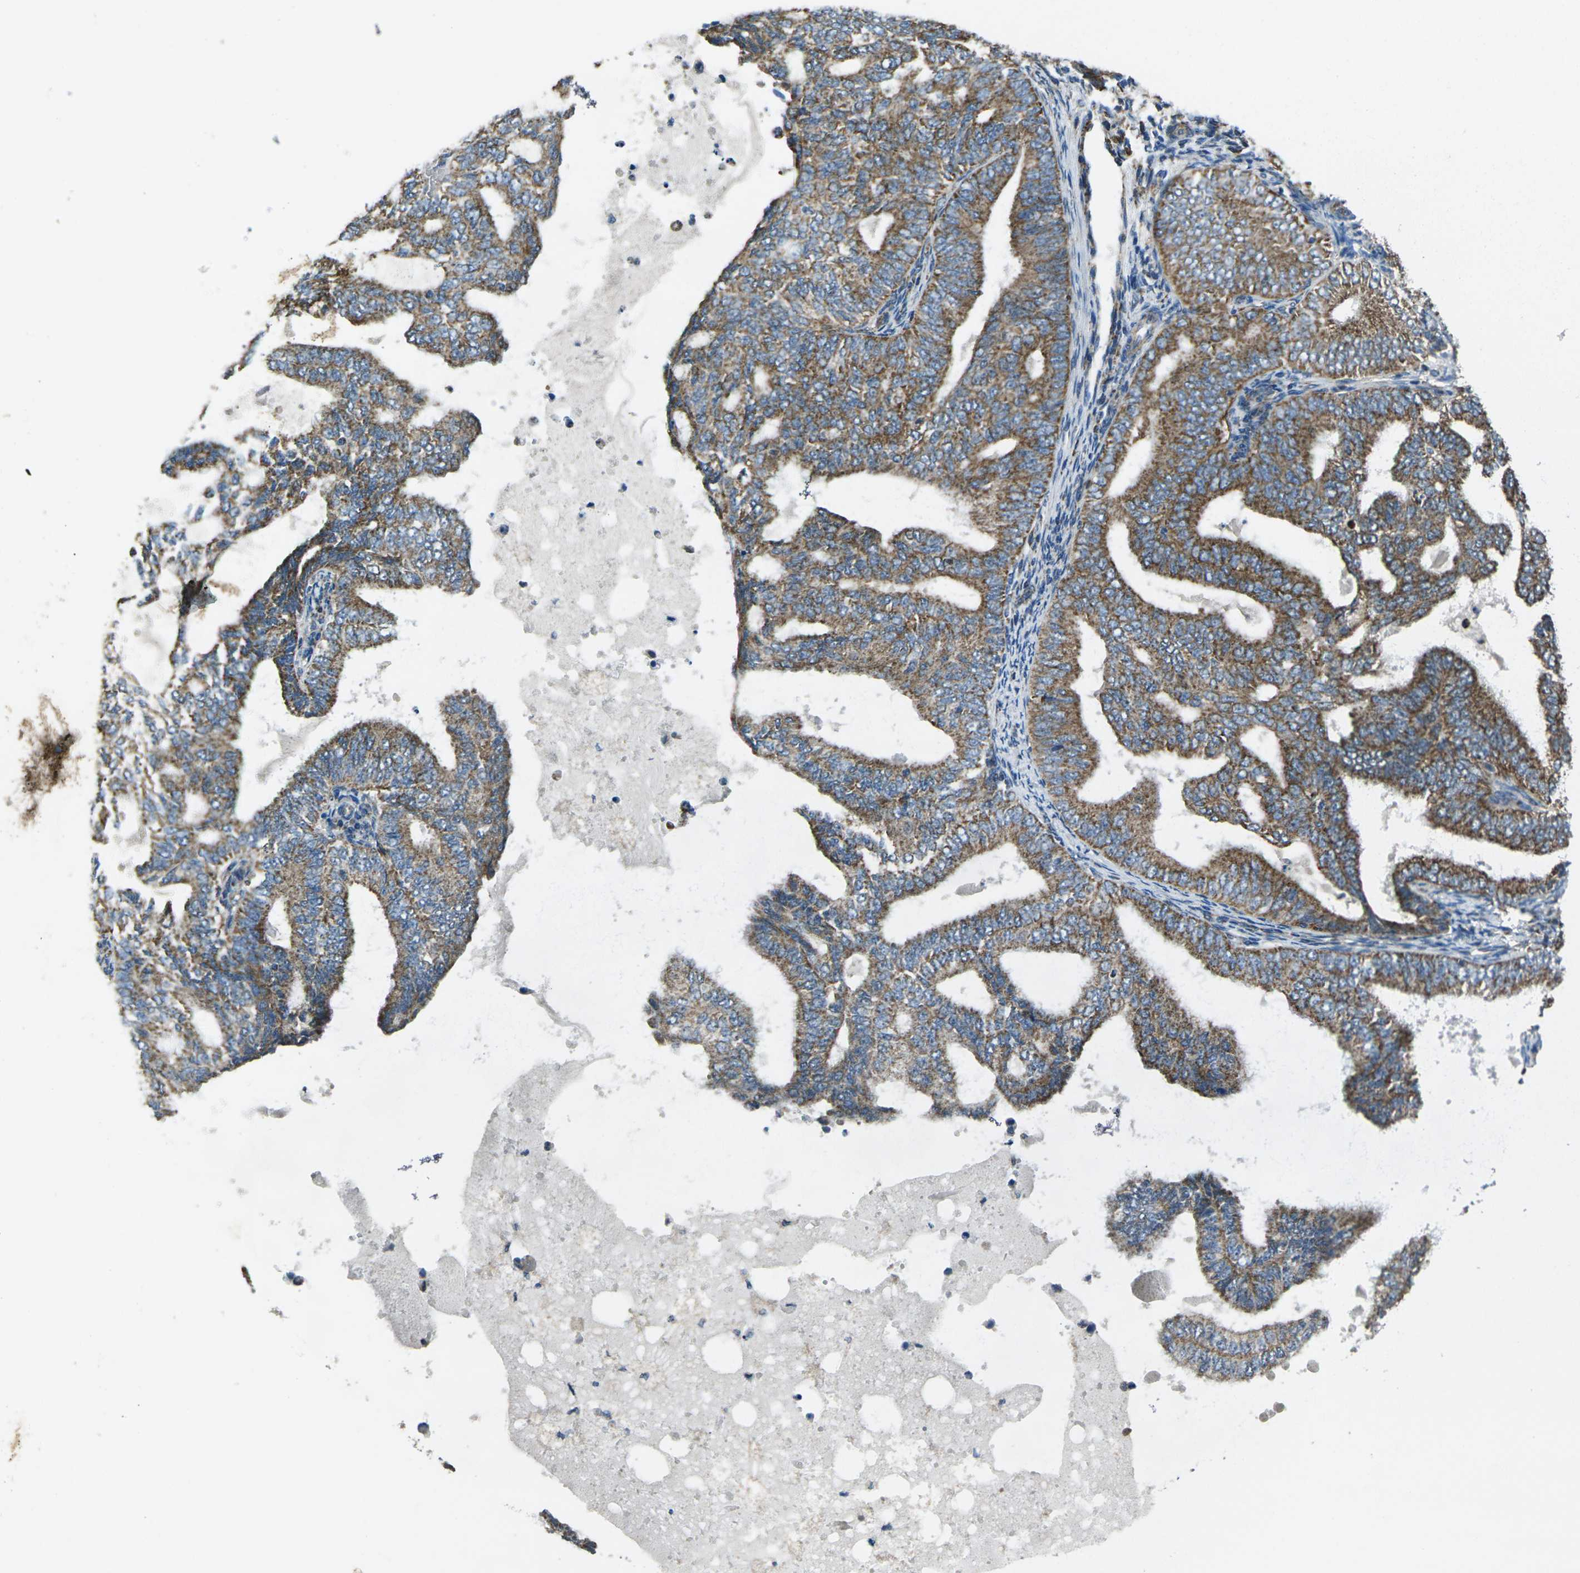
{"staining": {"intensity": "moderate", "quantity": ">75%", "location": "cytoplasmic/membranous"}, "tissue": "endometrial cancer", "cell_type": "Tumor cells", "image_type": "cancer", "snomed": [{"axis": "morphology", "description": "Adenocarcinoma, NOS"}, {"axis": "topography", "description": "Endometrium"}], "caption": "Protein expression analysis of endometrial adenocarcinoma exhibits moderate cytoplasmic/membranous expression in about >75% of tumor cells. The protein of interest is stained brown, and the nuclei are stained in blue (DAB IHC with brightfield microscopy, high magnification).", "gene": "TMEM120B", "patient": {"sex": "female", "age": 58}}